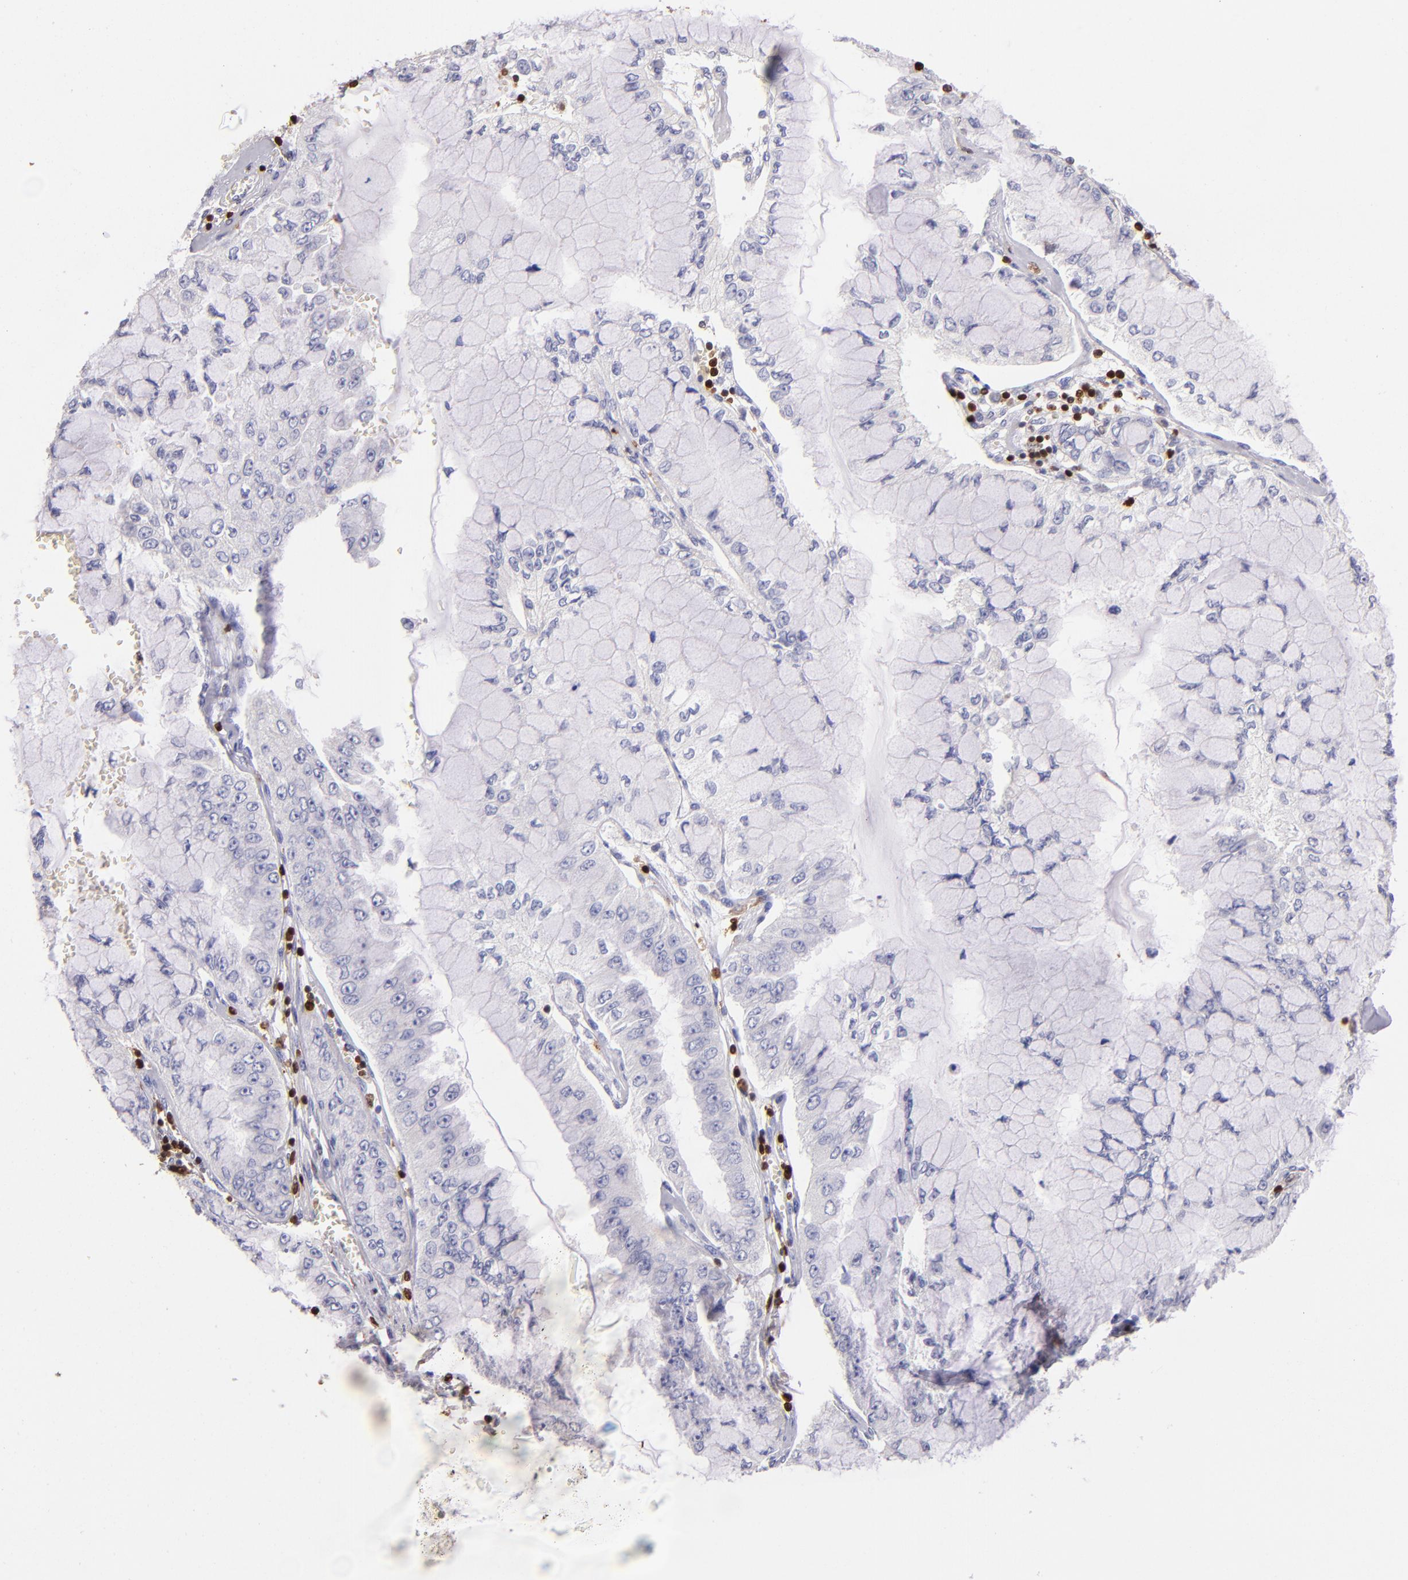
{"staining": {"intensity": "negative", "quantity": "none", "location": "none"}, "tissue": "liver cancer", "cell_type": "Tumor cells", "image_type": "cancer", "snomed": [{"axis": "morphology", "description": "Cholangiocarcinoma"}, {"axis": "topography", "description": "Liver"}], "caption": "Immunohistochemistry (IHC) image of neoplastic tissue: human cholangiocarcinoma (liver) stained with DAB demonstrates no significant protein positivity in tumor cells.", "gene": "S100A4", "patient": {"sex": "female", "age": 79}}